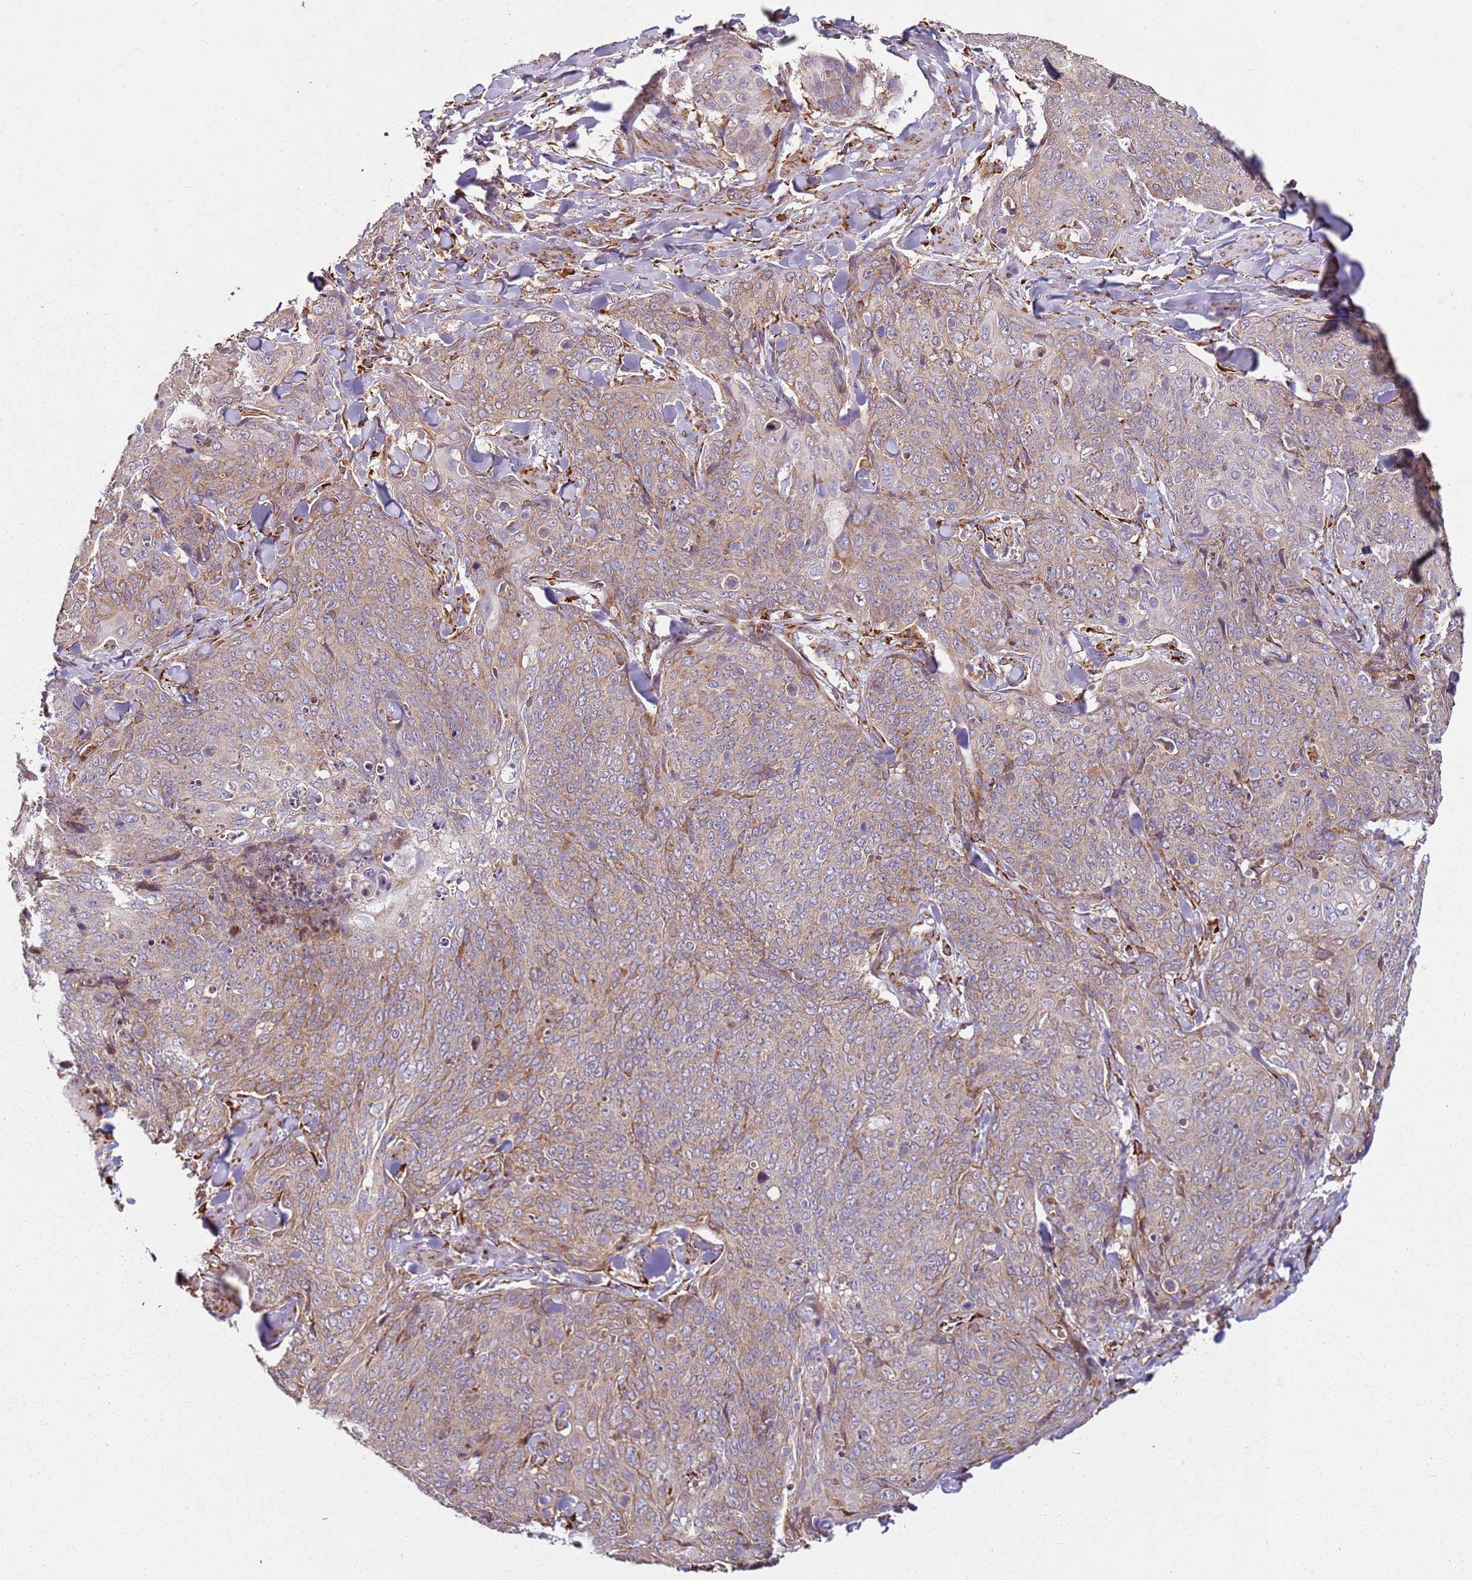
{"staining": {"intensity": "weak", "quantity": ">75%", "location": "cytoplasmic/membranous"}, "tissue": "skin cancer", "cell_type": "Tumor cells", "image_type": "cancer", "snomed": [{"axis": "morphology", "description": "Squamous cell carcinoma, NOS"}, {"axis": "topography", "description": "Skin"}, {"axis": "topography", "description": "Vulva"}], "caption": "Weak cytoplasmic/membranous protein staining is identified in approximately >75% of tumor cells in skin squamous cell carcinoma. (Brightfield microscopy of DAB IHC at high magnification).", "gene": "ARFRP1", "patient": {"sex": "female", "age": 85}}